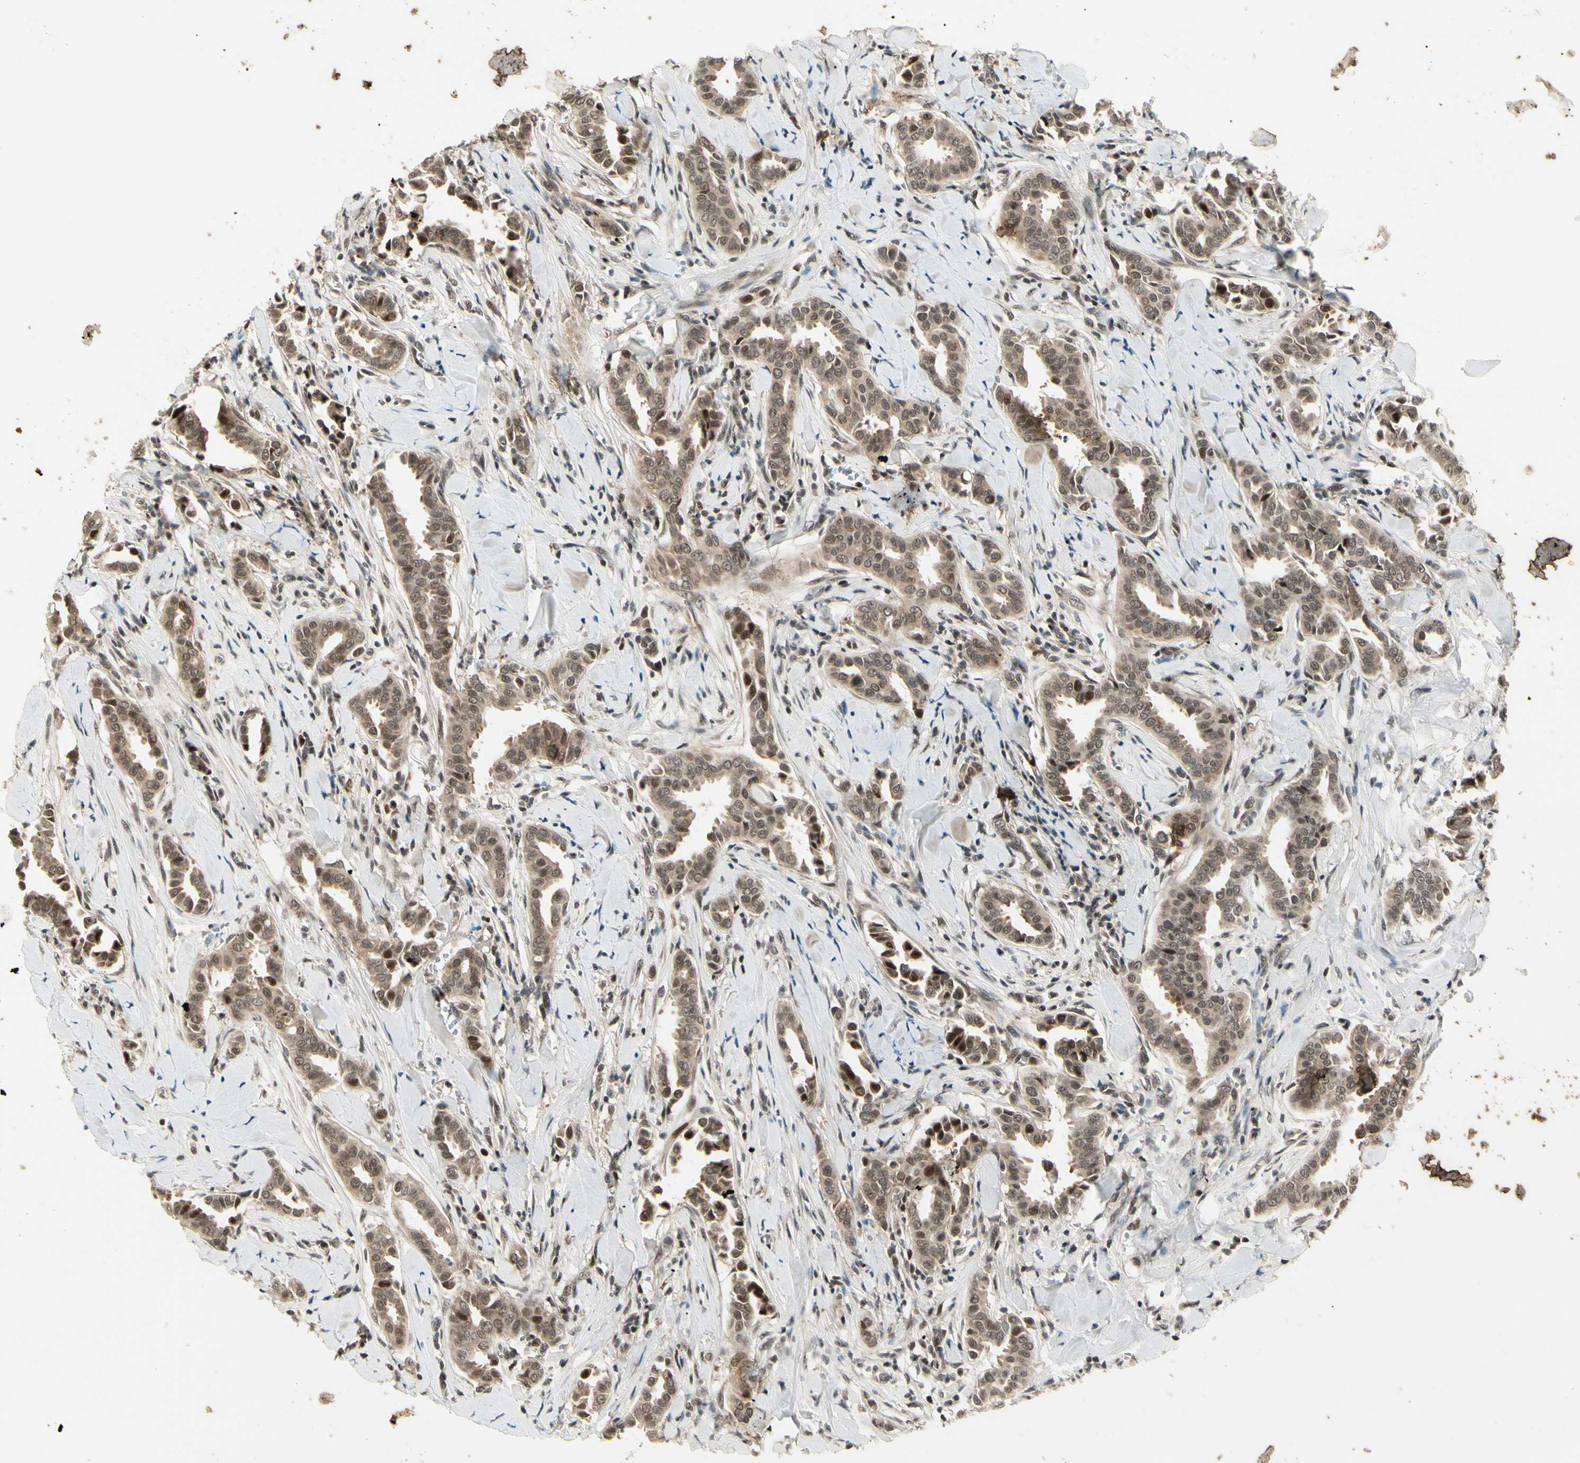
{"staining": {"intensity": "strong", "quantity": "25%-75%", "location": "nuclear"}, "tissue": "head and neck cancer", "cell_type": "Tumor cells", "image_type": "cancer", "snomed": [{"axis": "morphology", "description": "Adenocarcinoma, NOS"}, {"axis": "topography", "description": "Salivary gland"}, {"axis": "topography", "description": "Head-Neck"}], "caption": "Immunohistochemical staining of human head and neck cancer (adenocarcinoma) reveals high levels of strong nuclear staining in approximately 25%-75% of tumor cells.", "gene": "CDK11A", "patient": {"sex": "female", "age": 59}}